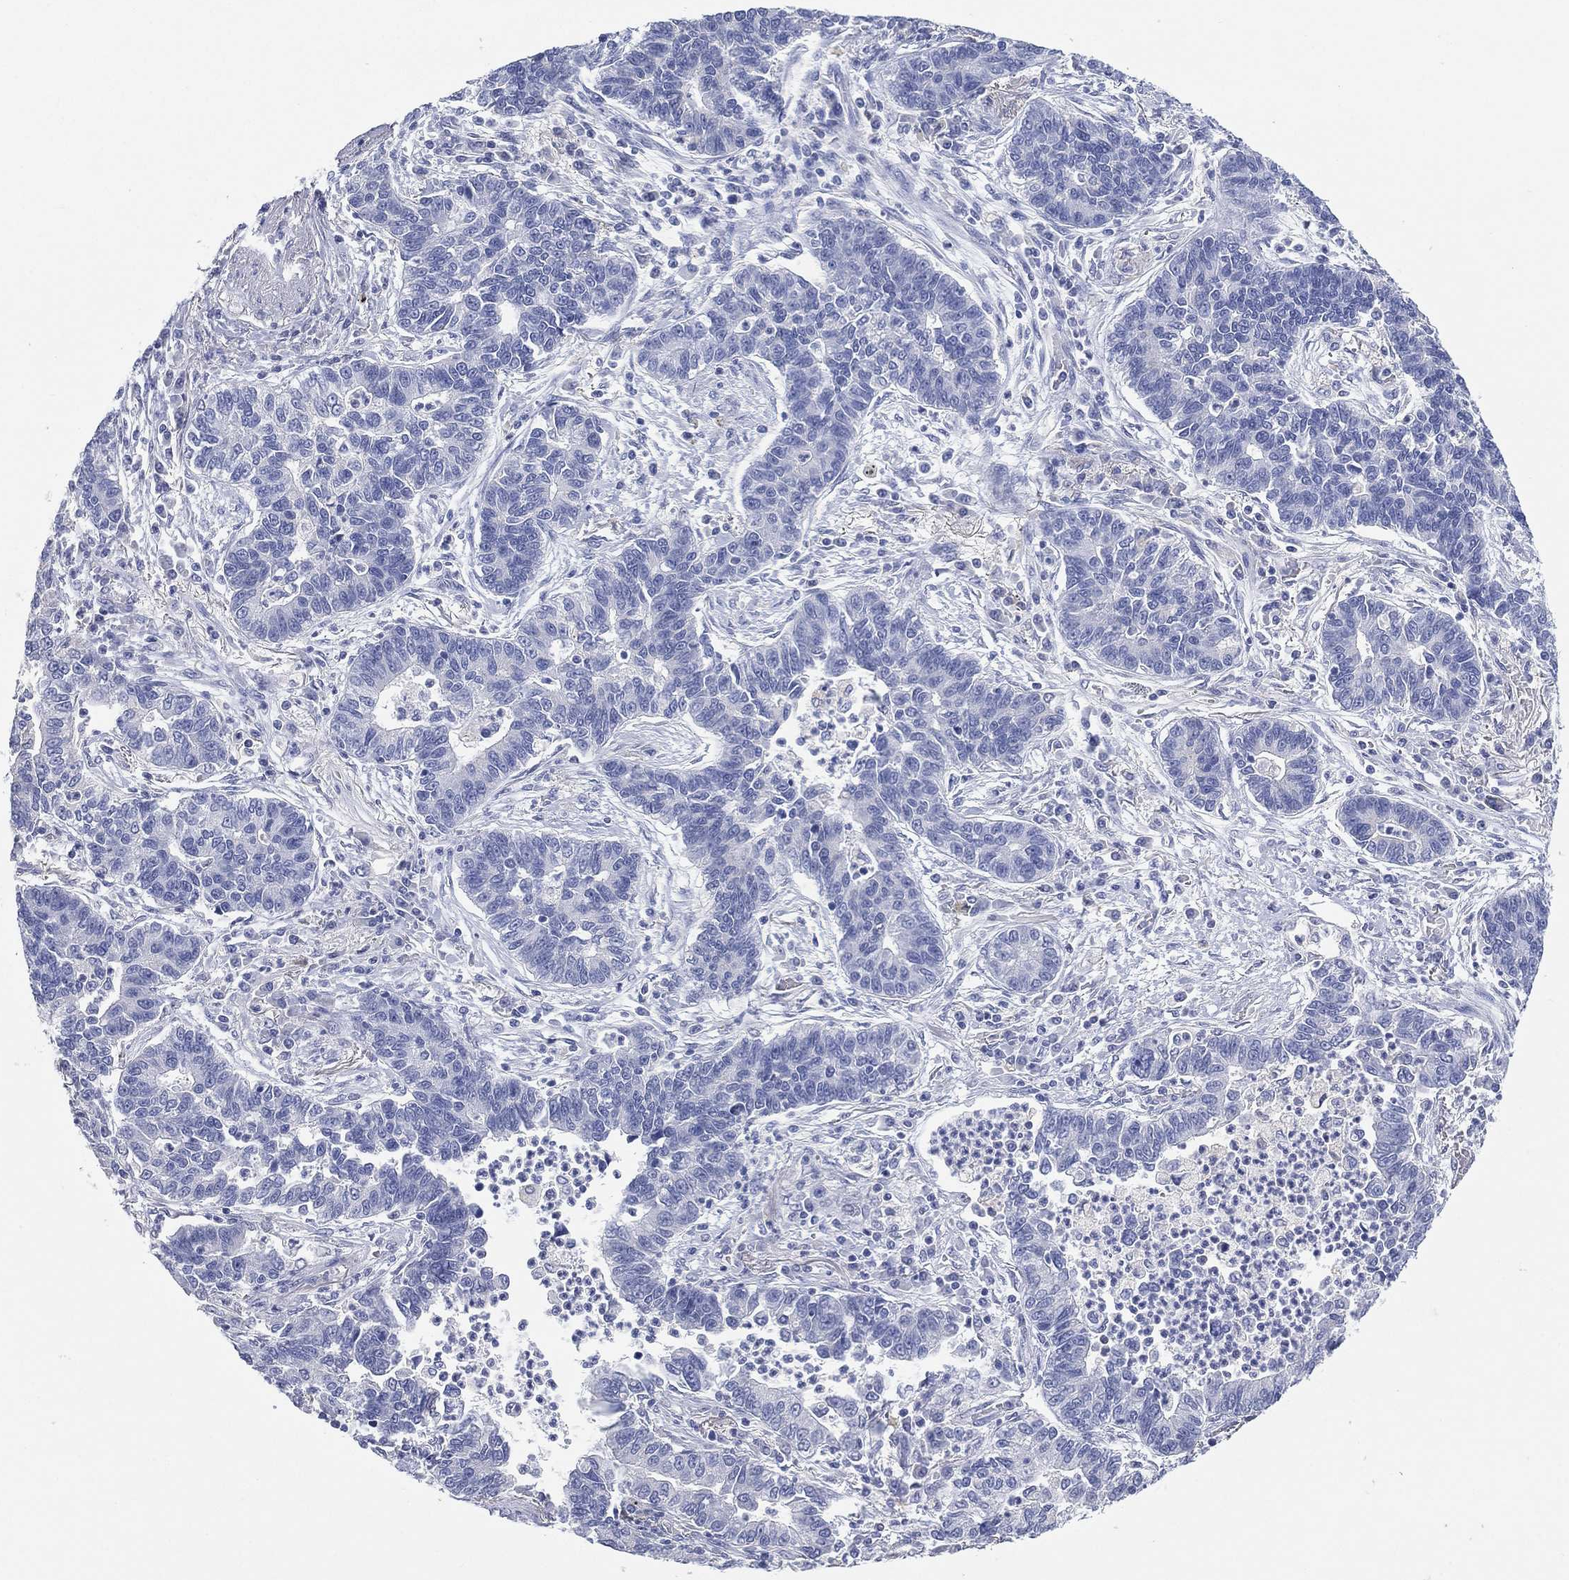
{"staining": {"intensity": "negative", "quantity": "none", "location": "none"}, "tissue": "lung cancer", "cell_type": "Tumor cells", "image_type": "cancer", "snomed": [{"axis": "morphology", "description": "Adenocarcinoma, NOS"}, {"axis": "topography", "description": "Lung"}], "caption": "Histopathology image shows no significant protein expression in tumor cells of lung adenocarcinoma.", "gene": "FMO1", "patient": {"sex": "female", "age": 57}}